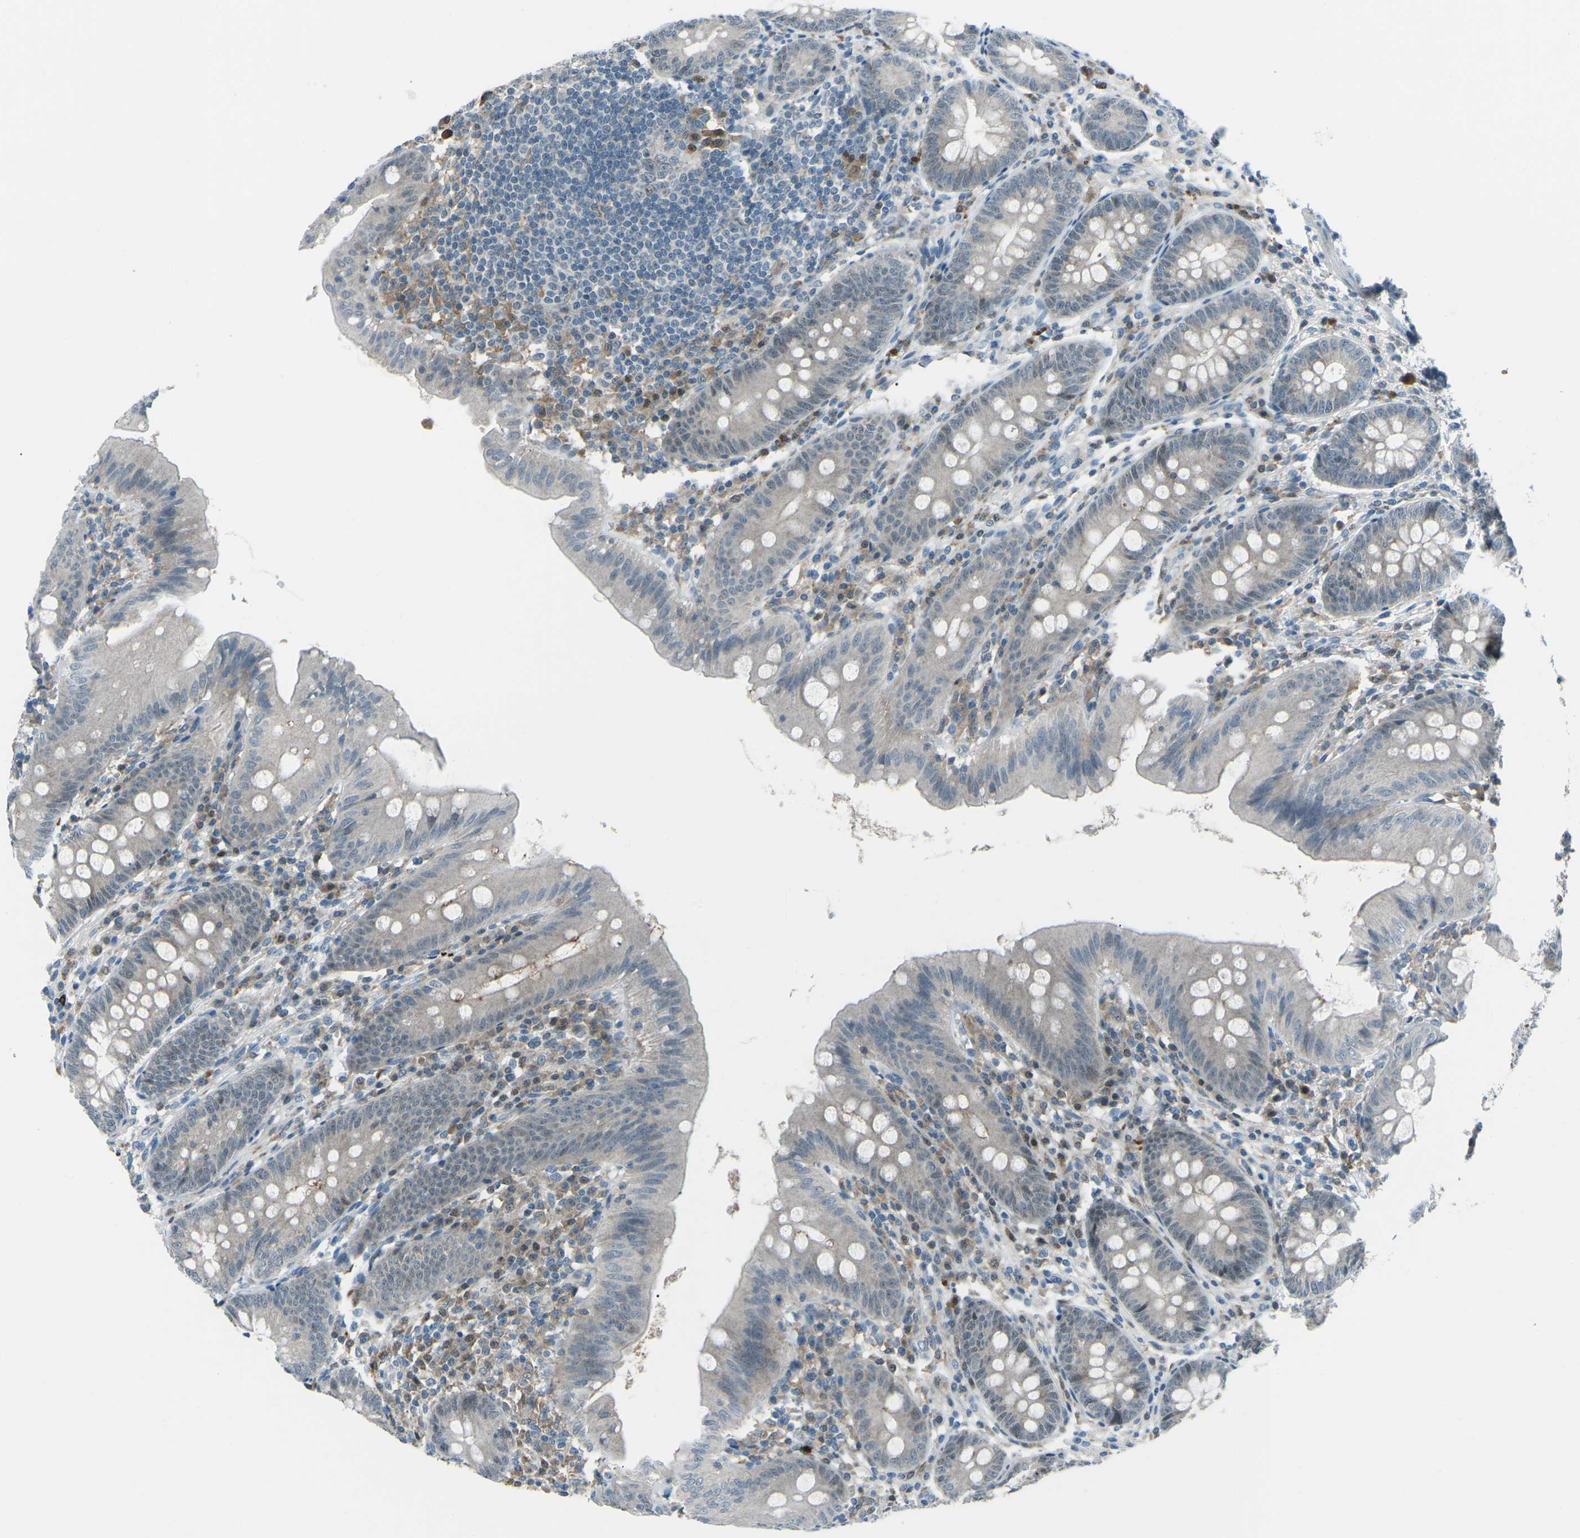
{"staining": {"intensity": "weak", "quantity": "<25%", "location": "cytoplasmic/membranous"}, "tissue": "appendix", "cell_type": "Glandular cells", "image_type": "normal", "snomed": [{"axis": "morphology", "description": "Normal tissue, NOS"}, {"axis": "topography", "description": "Appendix"}], "caption": "Immunohistochemistry photomicrograph of unremarkable appendix: appendix stained with DAB exhibits no significant protein staining in glandular cells. The staining is performed using DAB (3,3'-diaminobenzidine) brown chromogen with nuclei counter-stained in using hematoxylin.", "gene": "PRKCA", "patient": {"sex": "male", "age": 56}}